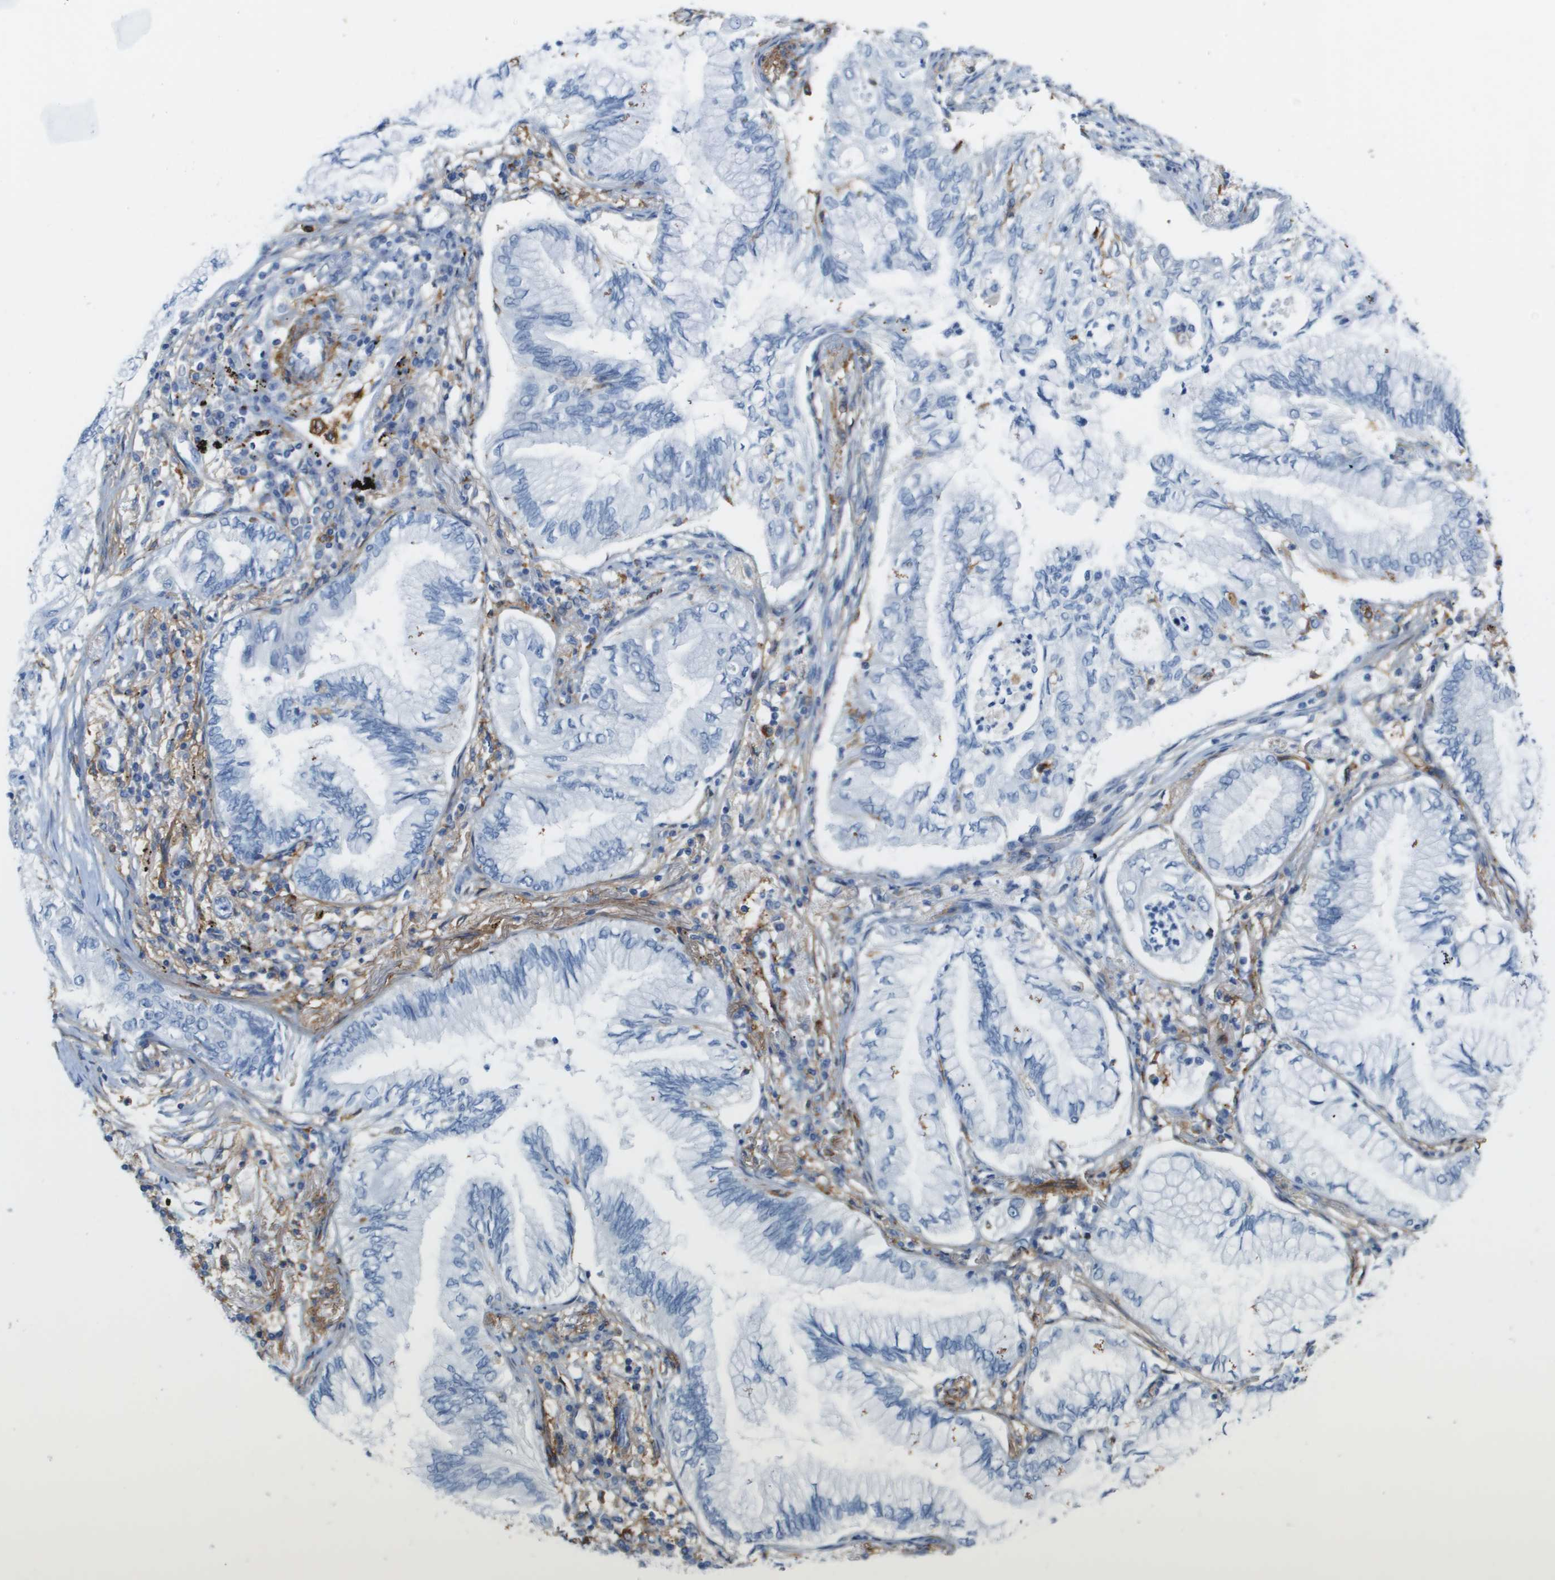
{"staining": {"intensity": "negative", "quantity": "none", "location": "none"}, "tissue": "lung cancer", "cell_type": "Tumor cells", "image_type": "cancer", "snomed": [{"axis": "morphology", "description": "Normal tissue, NOS"}, {"axis": "morphology", "description": "Adenocarcinoma, NOS"}, {"axis": "topography", "description": "Bronchus"}, {"axis": "topography", "description": "Lung"}], "caption": "Tumor cells show no significant protein staining in adenocarcinoma (lung).", "gene": "ZBTB43", "patient": {"sex": "female", "age": 70}}